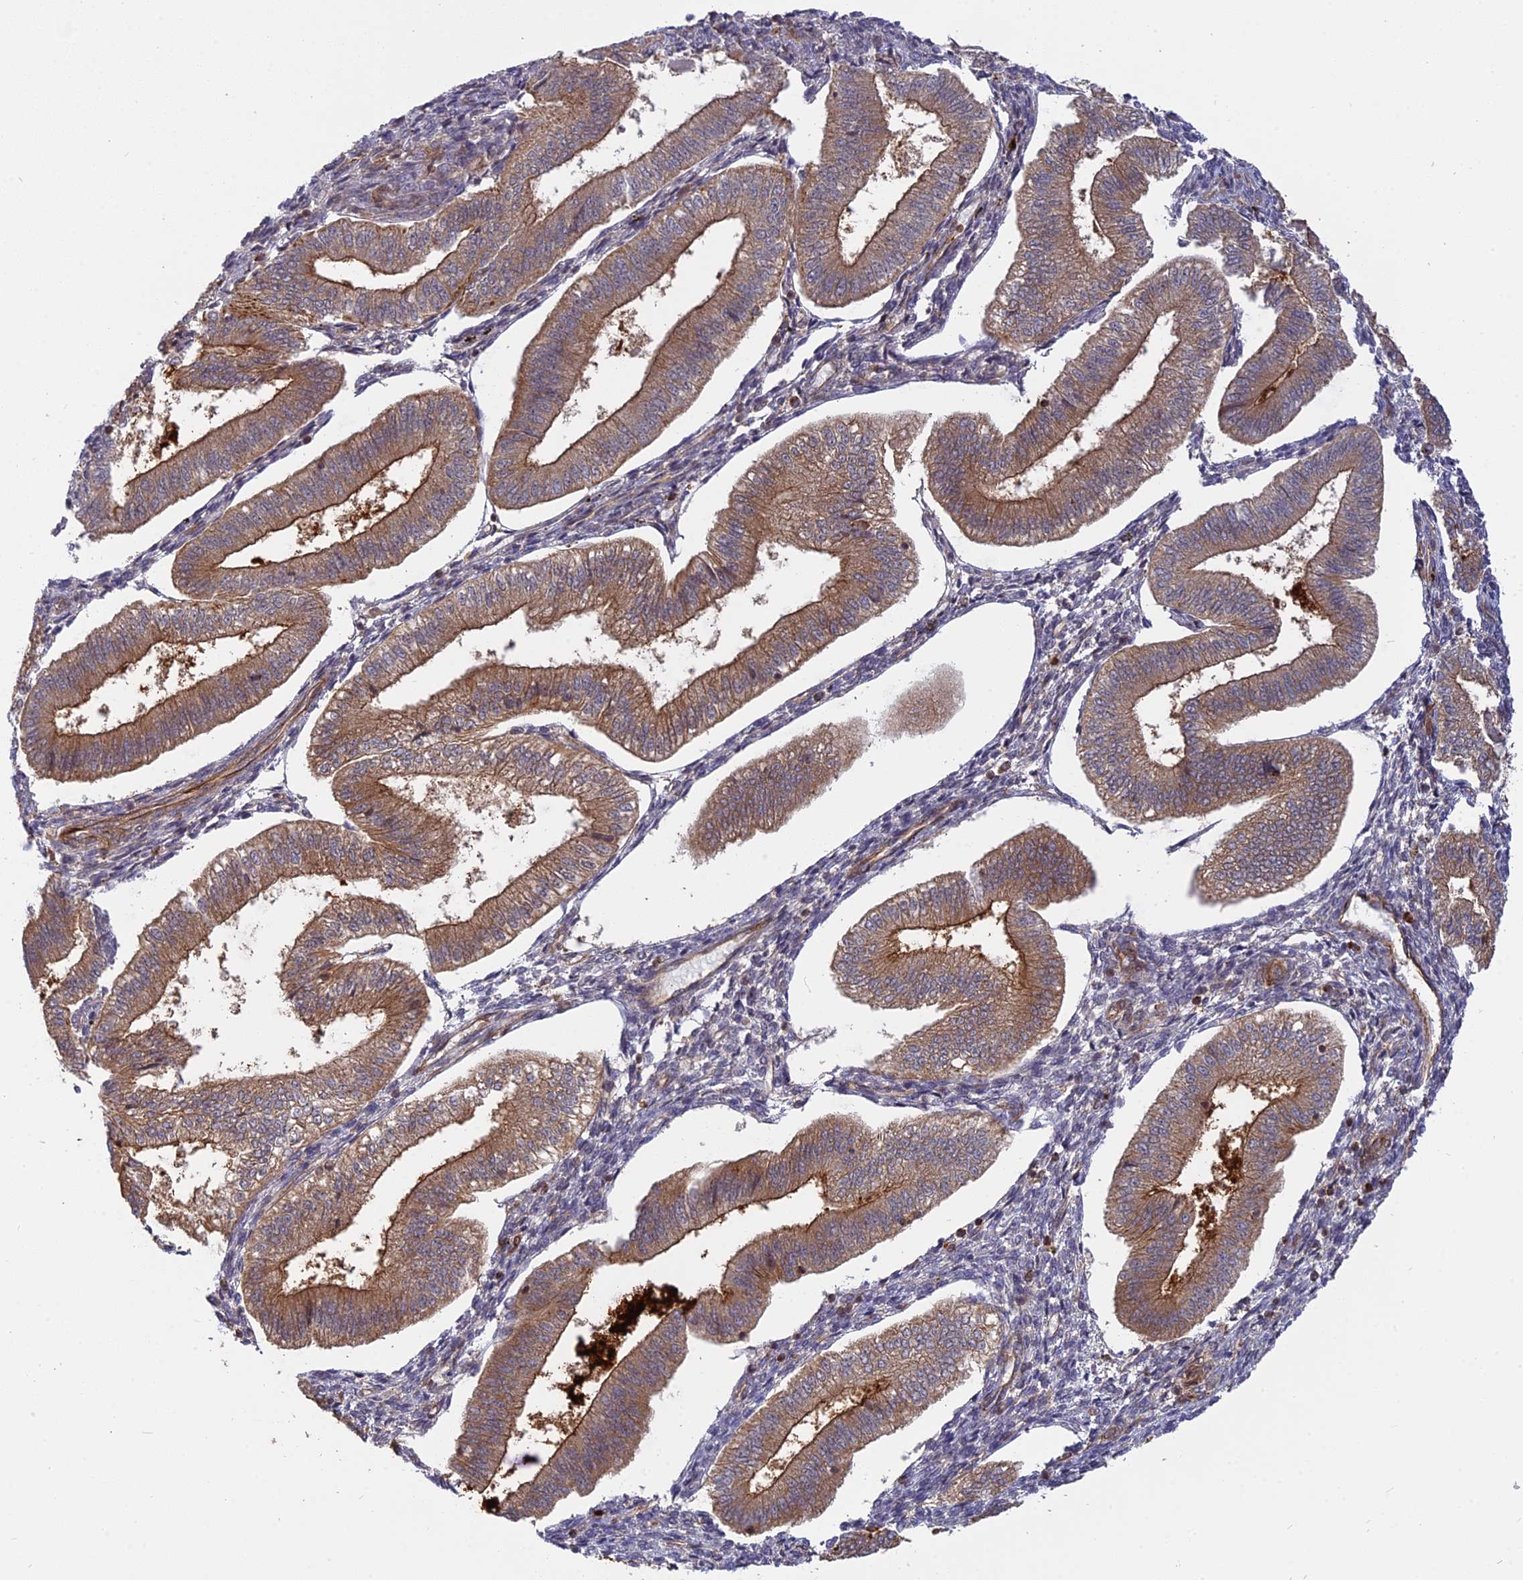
{"staining": {"intensity": "negative", "quantity": "none", "location": "none"}, "tissue": "endometrium", "cell_type": "Cells in endometrial stroma", "image_type": "normal", "snomed": [{"axis": "morphology", "description": "Normal tissue, NOS"}, {"axis": "topography", "description": "Endometrium"}], "caption": "Photomicrograph shows no protein positivity in cells in endometrial stroma of normal endometrium. The staining is performed using DAB brown chromogen with nuclei counter-stained in using hematoxylin.", "gene": "PHLDB3", "patient": {"sex": "female", "age": 34}}